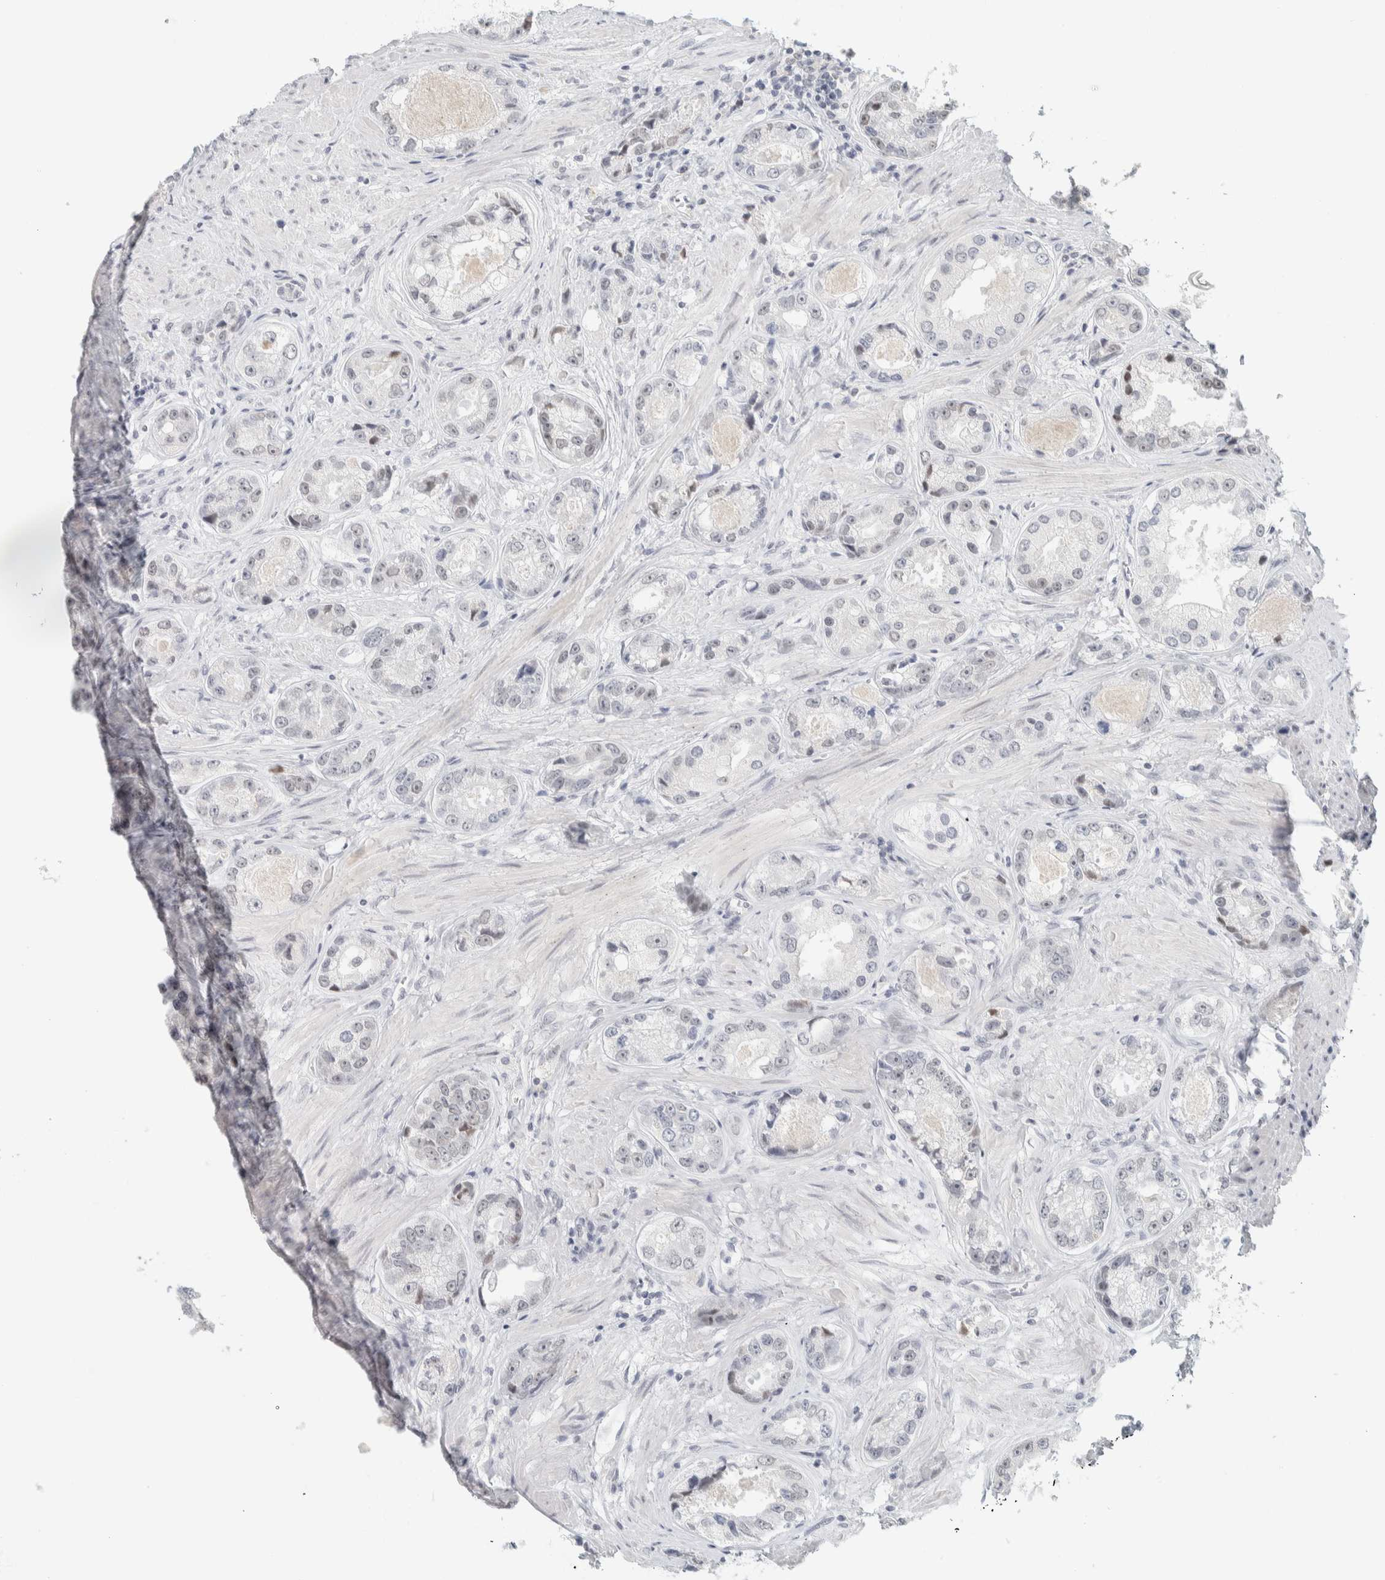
{"staining": {"intensity": "weak", "quantity": "<25%", "location": "nuclear"}, "tissue": "prostate cancer", "cell_type": "Tumor cells", "image_type": "cancer", "snomed": [{"axis": "morphology", "description": "Adenocarcinoma, High grade"}, {"axis": "topography", "description": "Prostate"}], "caption": "High power microscopy image of an IHC image of prostate cancer (high-grade adenocarcinoma), revealing no significant staining in tumor cells.", "gene": "CDH17", "patient": {"sex": "male", "age": 61}}